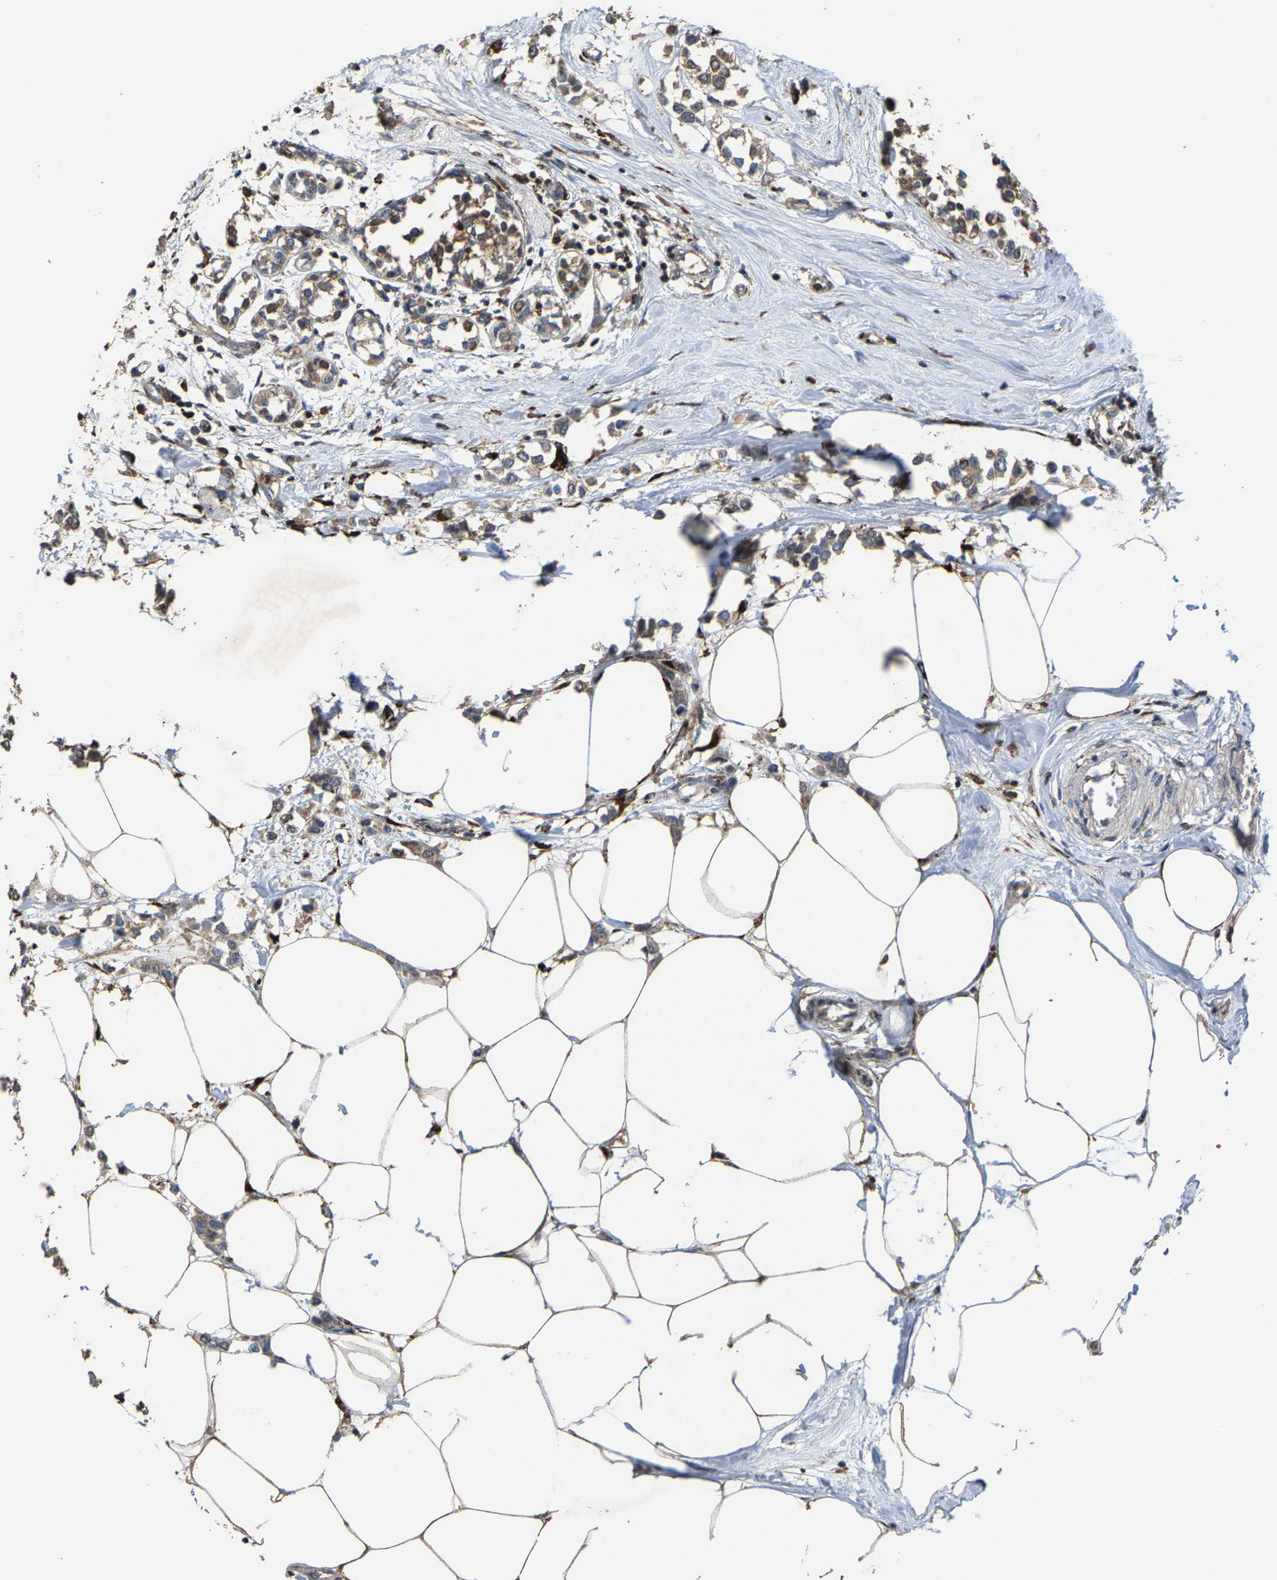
{"staining": {"intensity": "moderate", "quantity": ">75%", "location": "cytoplasmic/membranous"}, "tissue": "breast cancer", "cell_type": "Tumor cells", "image_type": "cancer", "snomed": [{"axis": "morphology", "description": "Lobular carcinoma"}, {"axis": "topography", "description": "Breast"}], "caption": "The histopathology image exhibits immunohistochemical staining of lobular carcinoma (breast). There is moderate cytoplasmic/membranous staining is identified in approximately >75% of tumor cells.", "gene": "FGD3", "patient": {"sex": "female", "age": 51}}